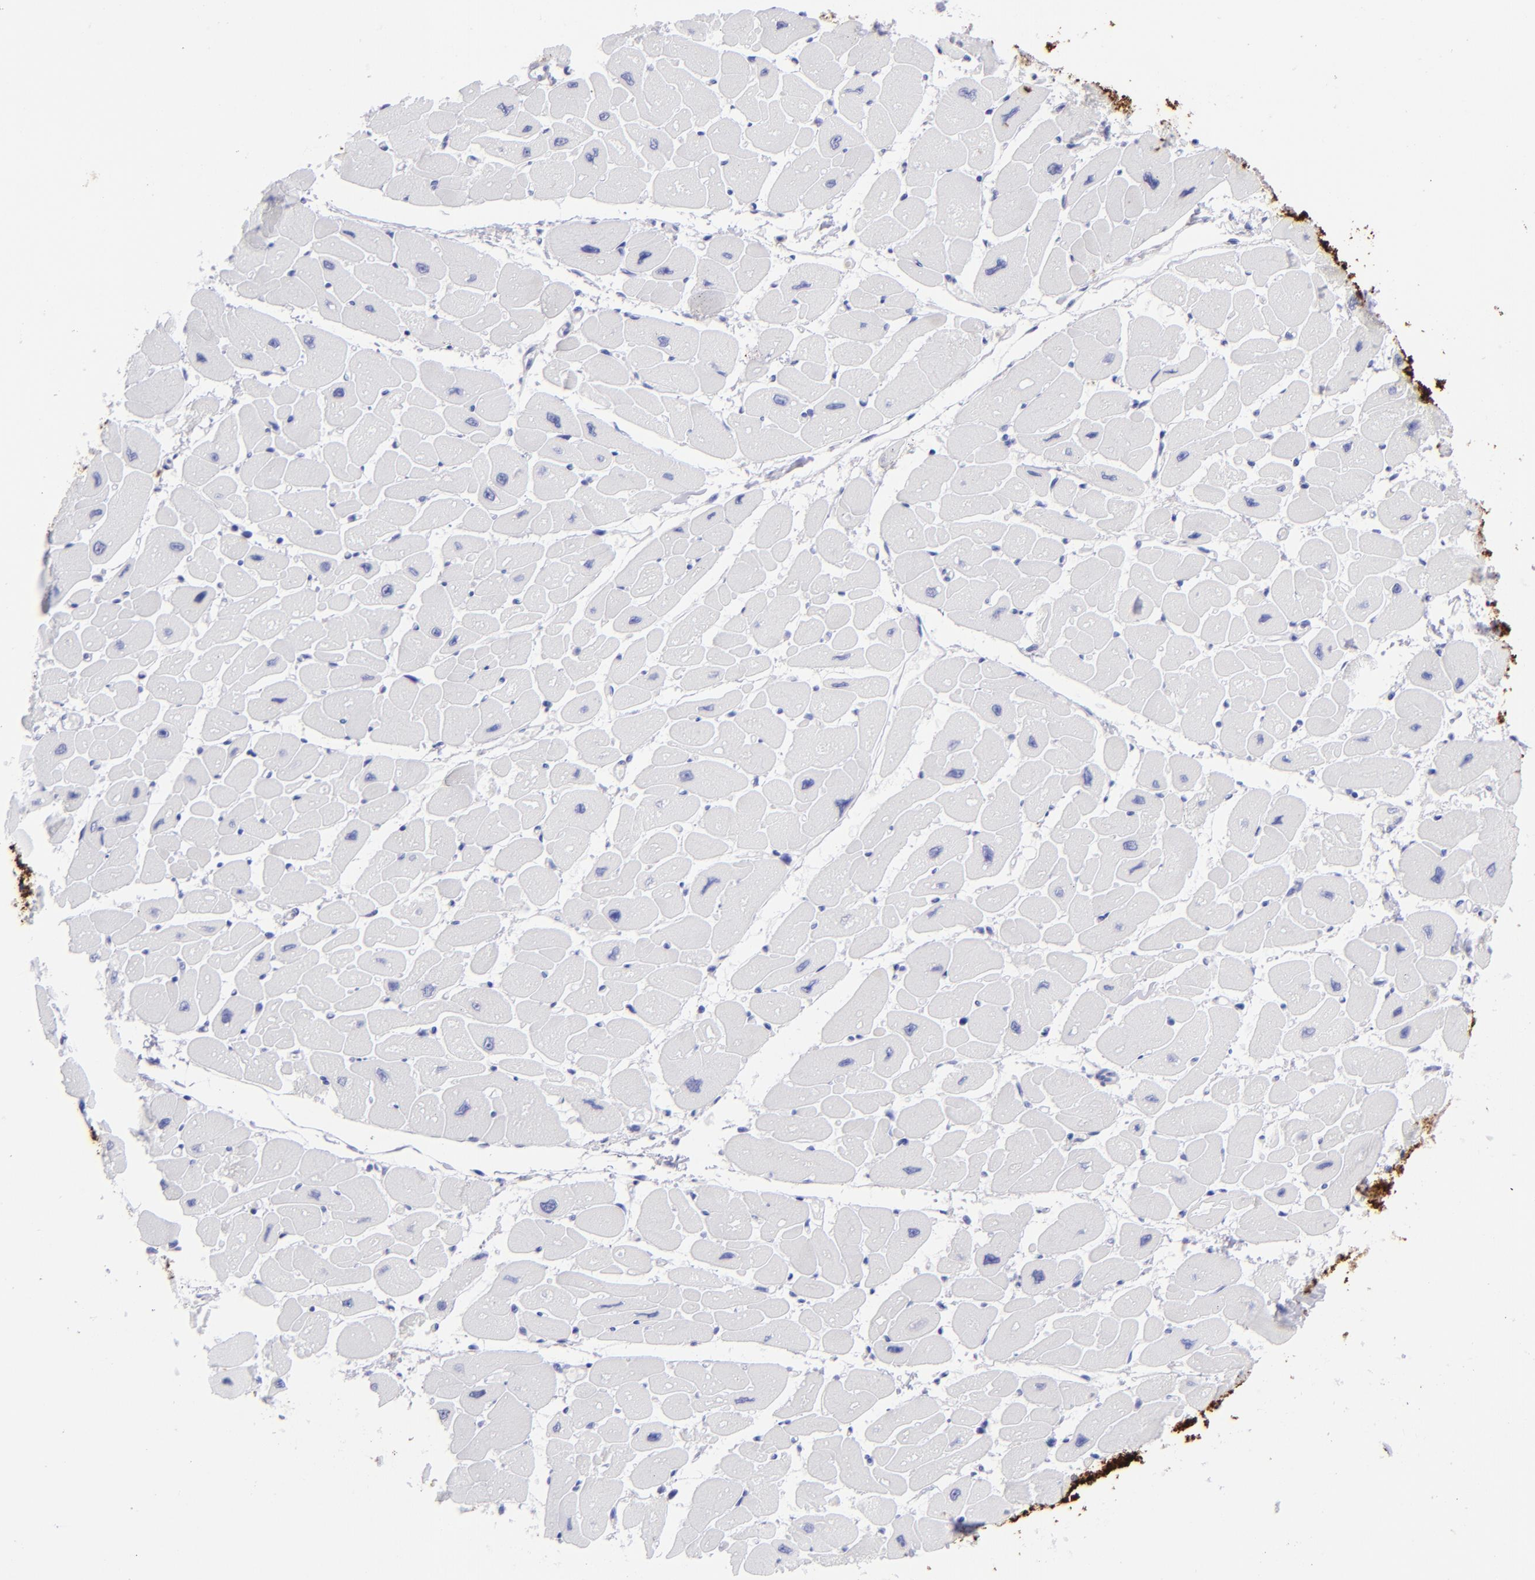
{"staining": {"intensity": "negative", "quantity": "none", "location": "none"}, "tissue": "heart muscle", "cell_type": "Cardiomyocytes", "image_type": "normal", "snomed": [{"axis": "morphology", "description": "Normal tissue, NOS"}, {"axis": "topography", "description": "Heart"}], "caption": "The micrograph shows no significant expression in cardiomyocytes of heart muscle. (IHC, brightfield microscopy, high magnification).", "gene": "SLC1A3", "patient": {"sex": "female", "age": 54}}